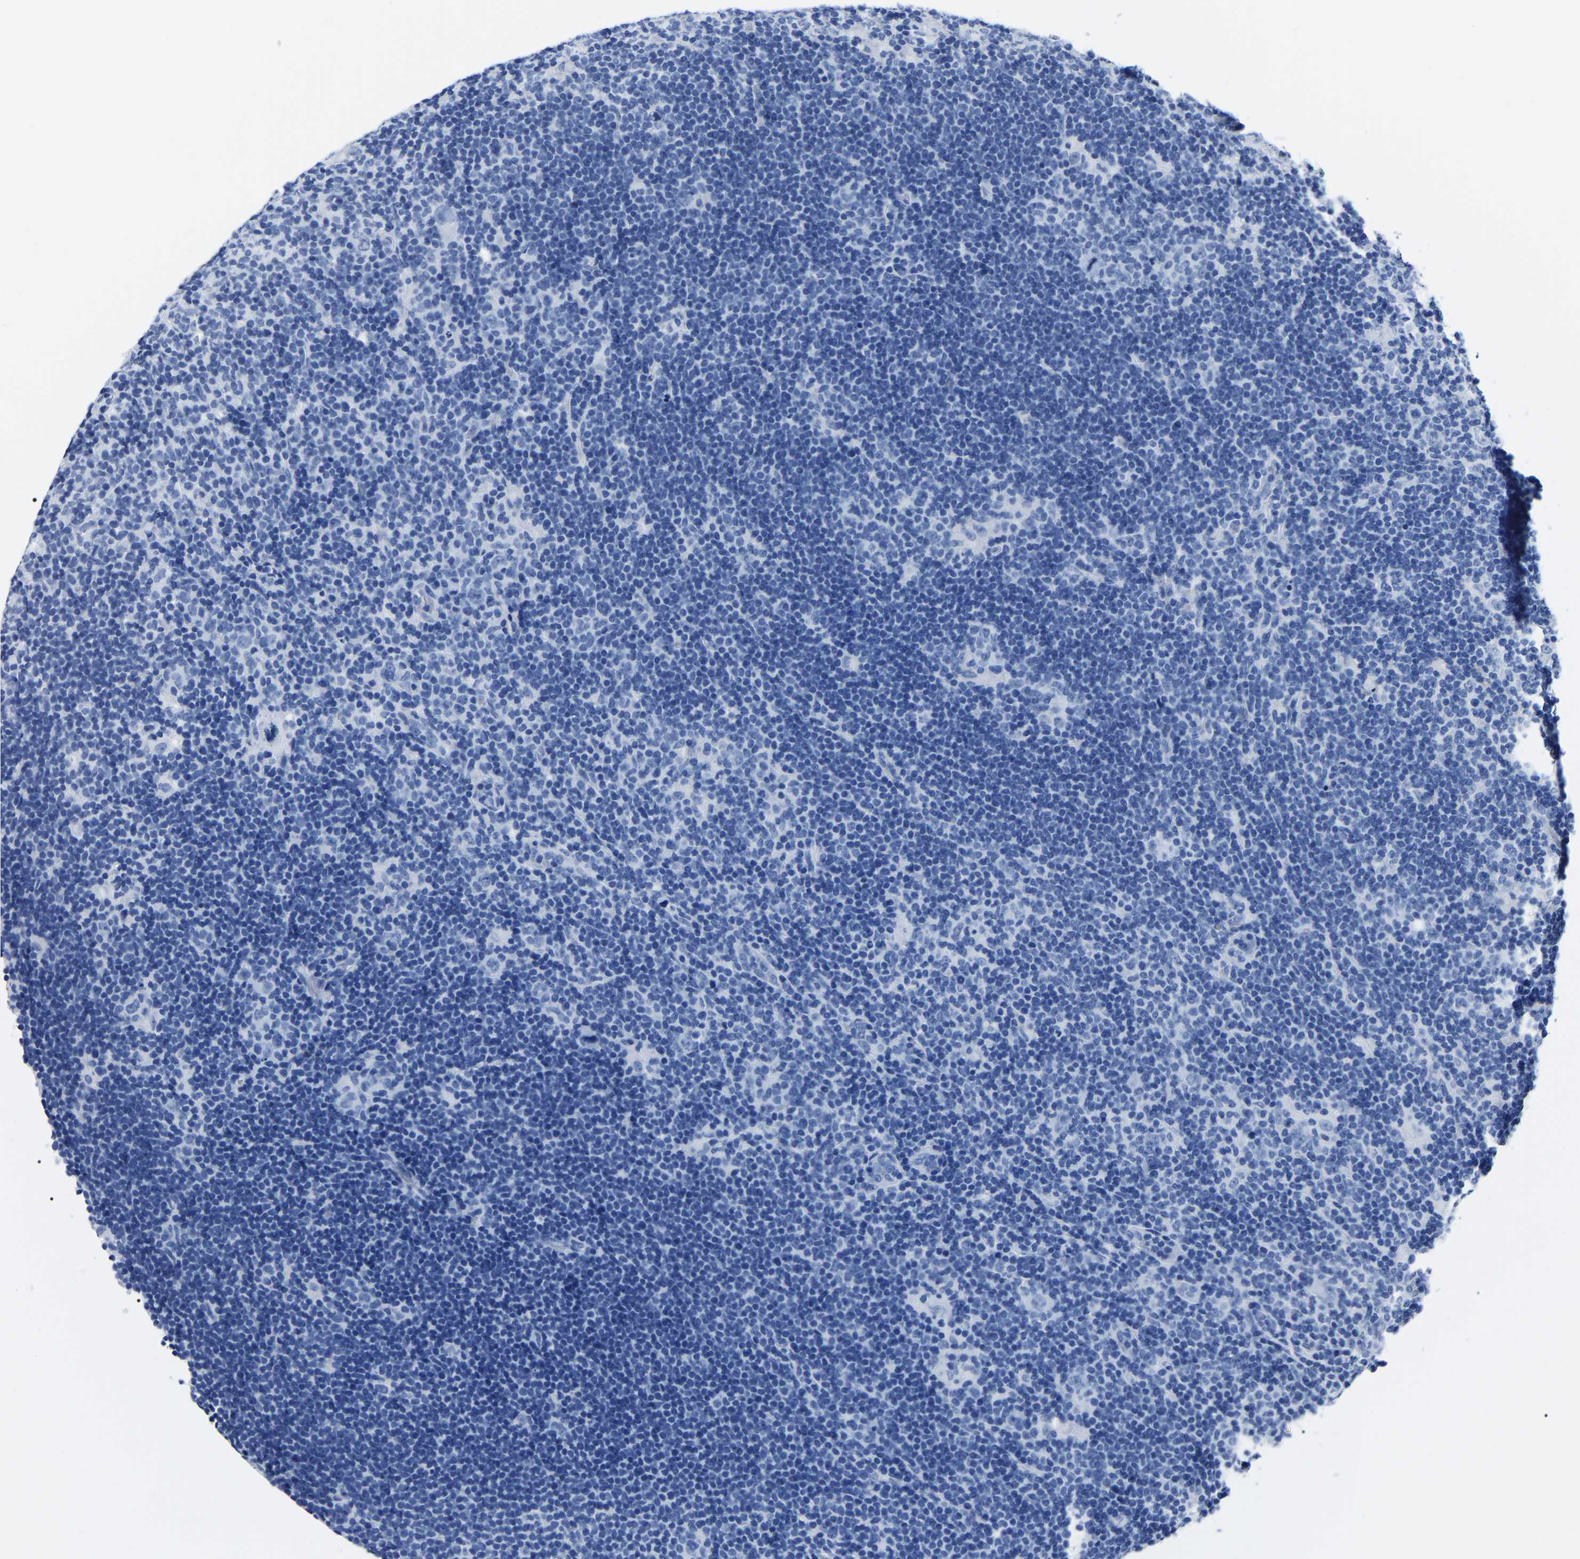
{"staining": {"intensity": "negative", "quantity": "none", "location": "none"}, "tissue": "lymphoma", "cell_type": "Tumor cells", "image_type": "cancer", "snomed": [{"axis": "morphology", "description": "Hodgkin's disease, NOS"}, {"axis": "topography", "description": "Lymph node"}], "caption": "DAB immunohistochemical staining of human lymphoma reveals no significant positivity in tumor cells.", "gene": "IMPG2", "patient": {"sex": "female", "age": 57}}